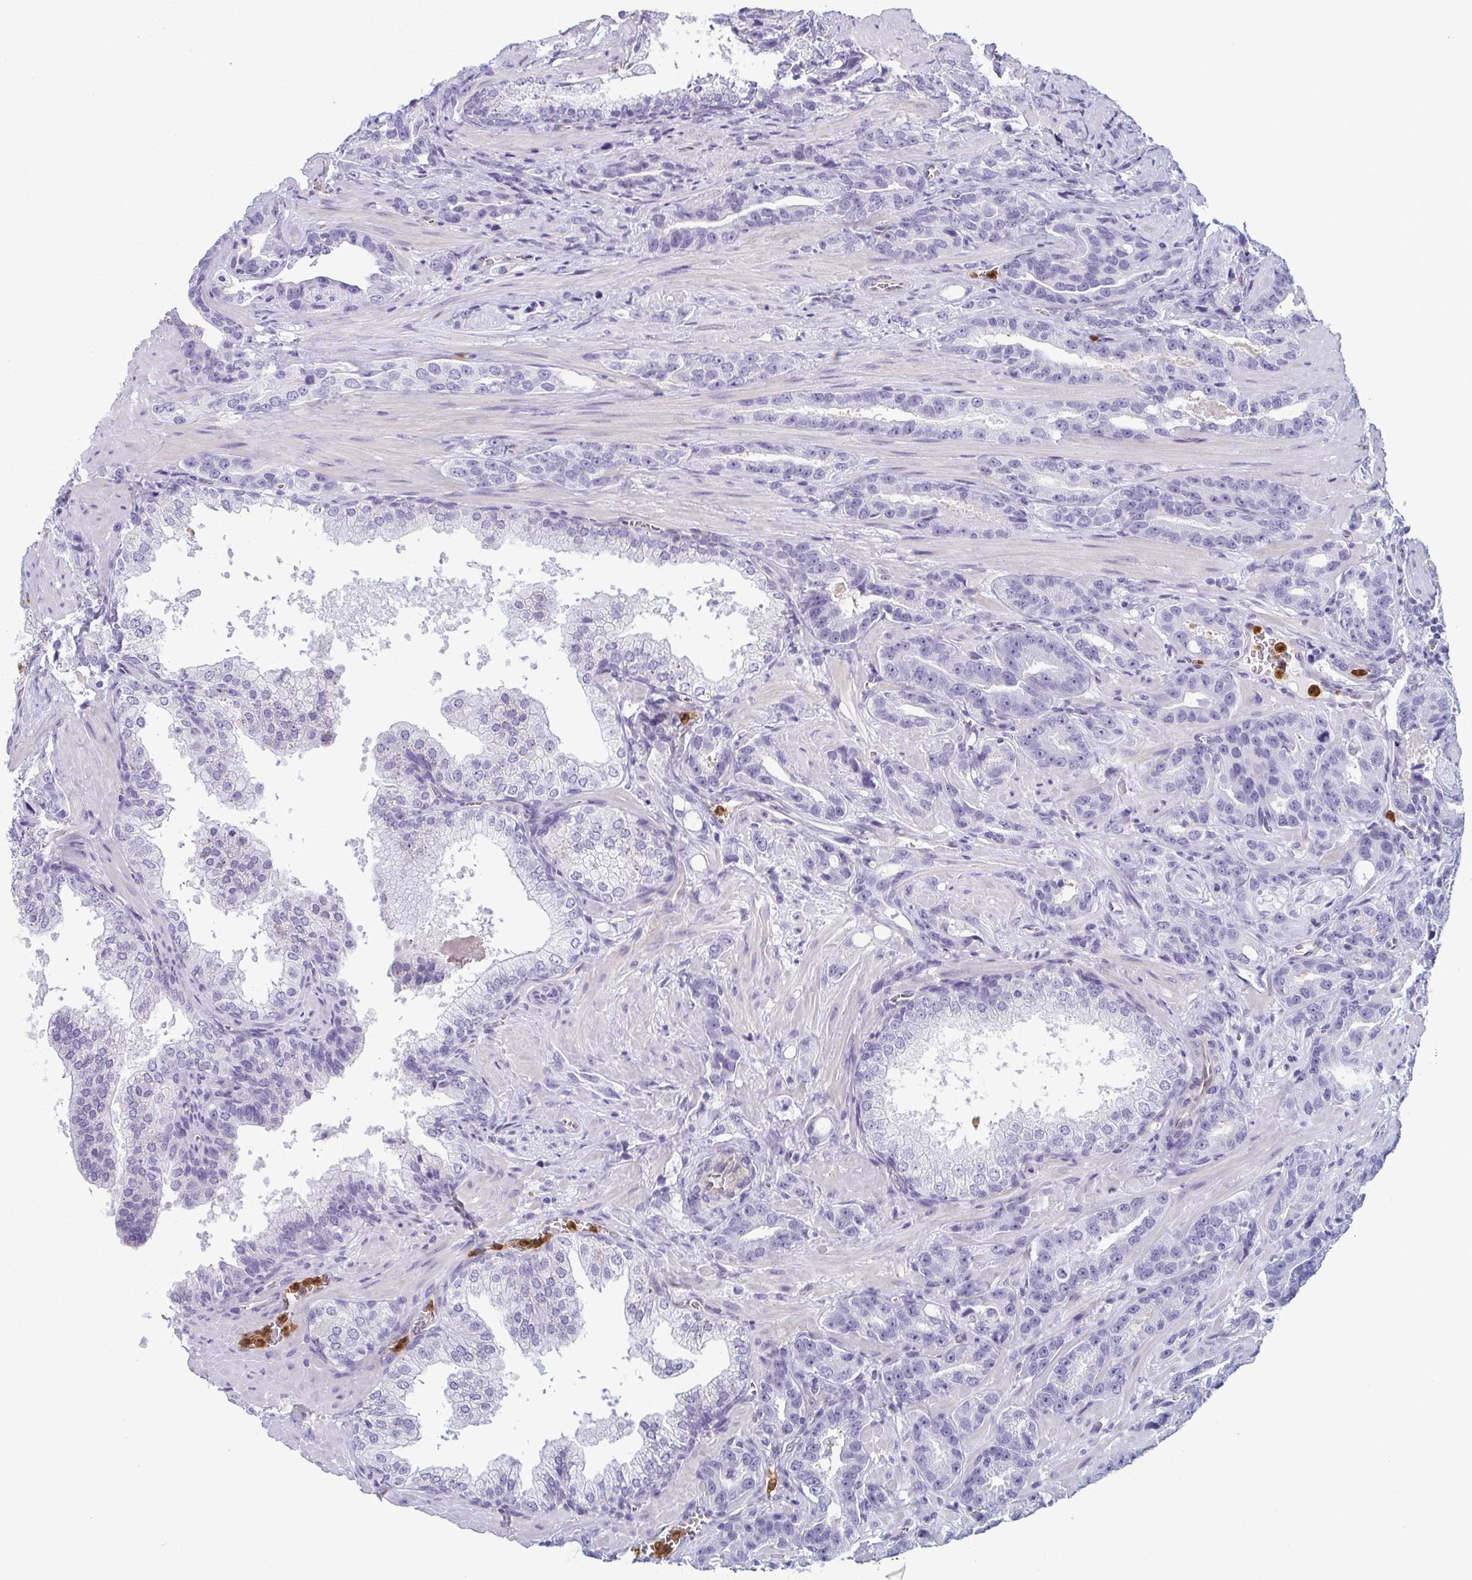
{"staining": {"intensity": "negative", "quantity": "none", "location": "none"}, "tissue": "prostate cancer", "cell_type": "Tumor cells", "image_type": "cancer", "snomed": [{"axis": "morphology", "description": "Adenocarcinoma, High grade"}, {"axis": "topography", "description": "Prostate"}], "caption": "Tumor cells are negative for protein expression in human prostate adenocarcinoma (high-grade).", "gene": "CDA", "patient": {"sex": "male", "age": 65}}